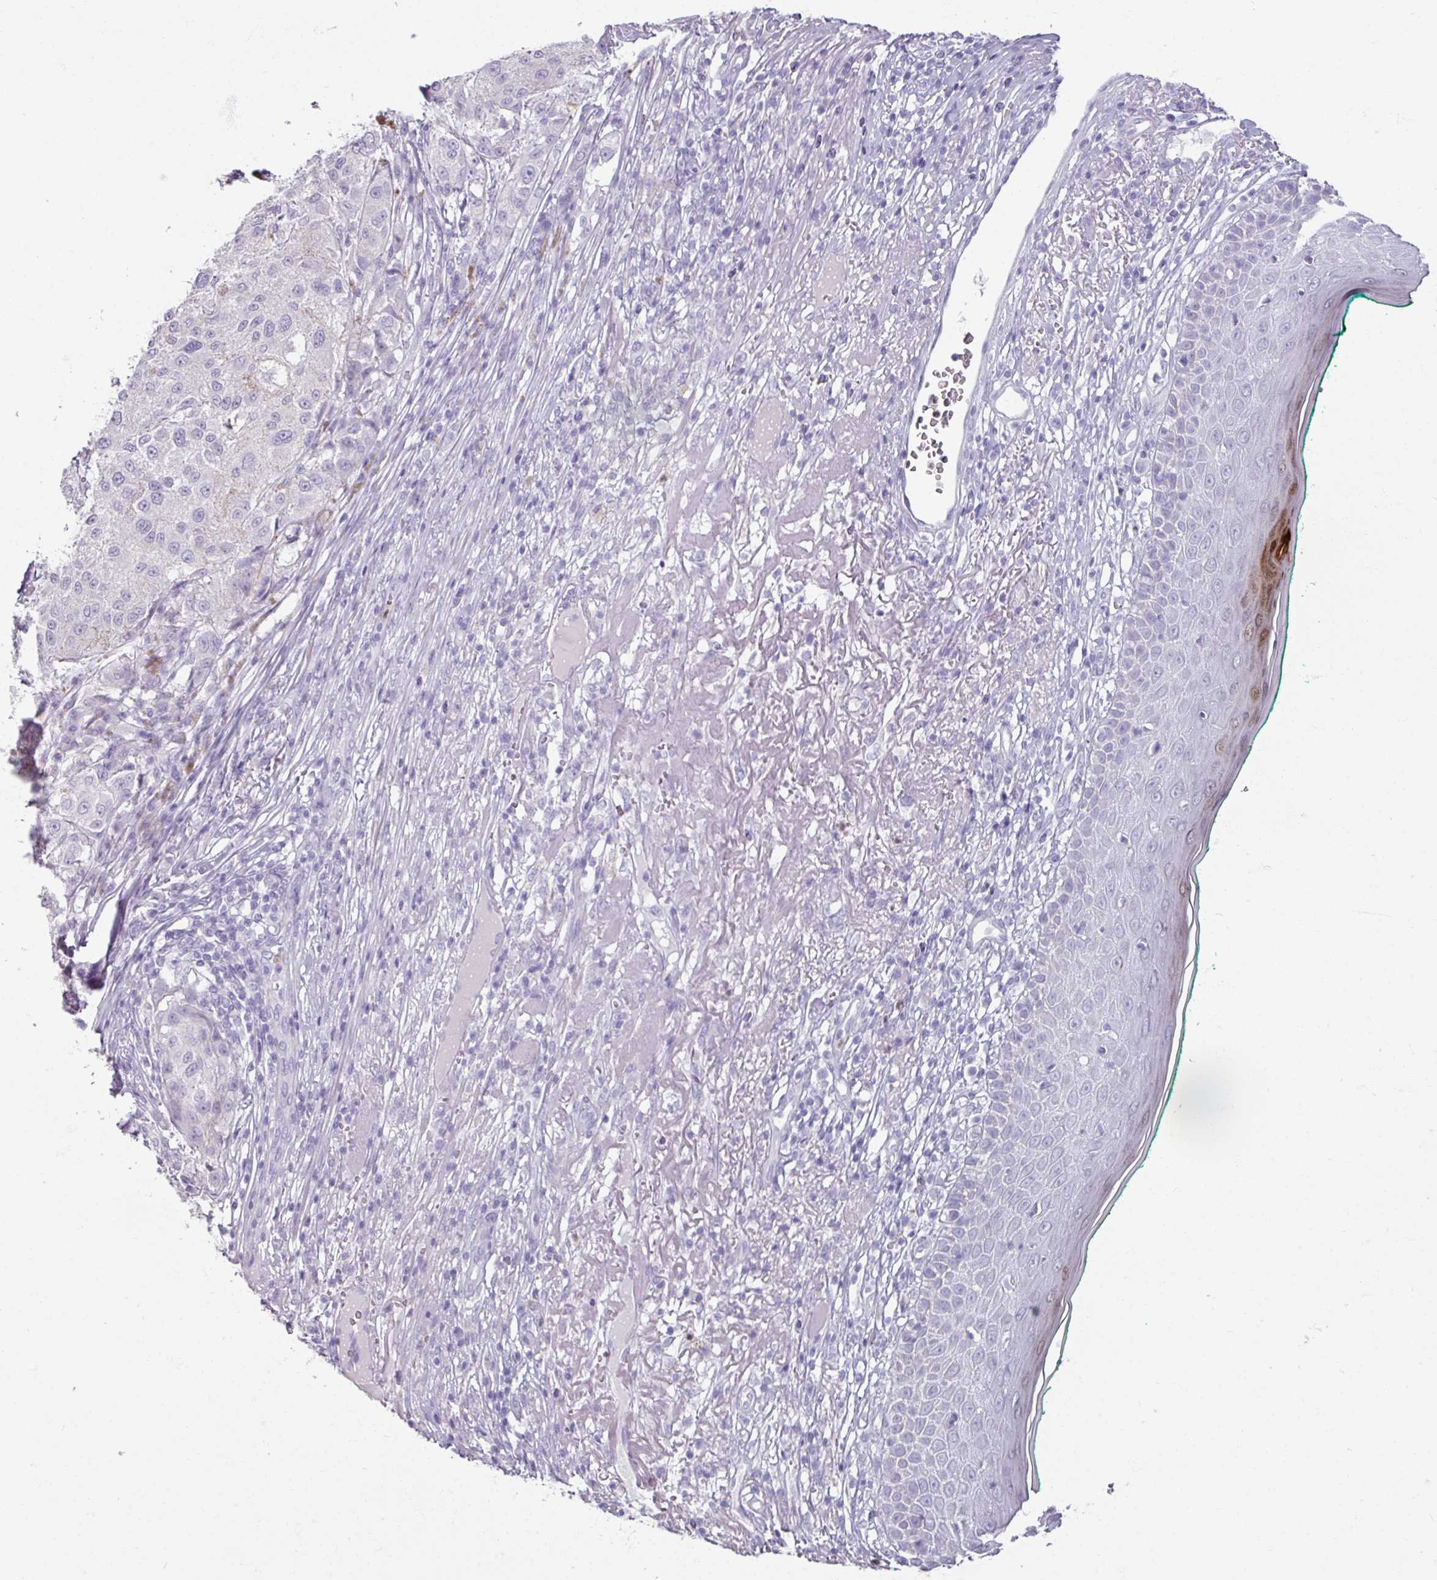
{"staining": {"intensity": "negative", "quantity": "none", "location": "none"}, "tissue": "melanoma", "cell_type": "Tumor cells", "image_type": "cancer", "snomed": [{"axis": "morphology", "description": "Necrosis, NOS"}, {"axis": "morphology", "description": "Malignant melanoma, NOS"}, {"axis": "topography", "description": "Skin"}], "caption": "IHC photomicrograph of melanoma stained for a protein (brown), which exhibits no expression in tumor cells.", "gene": "ARG1", "patient": {"sex": "female", "age": 87}}